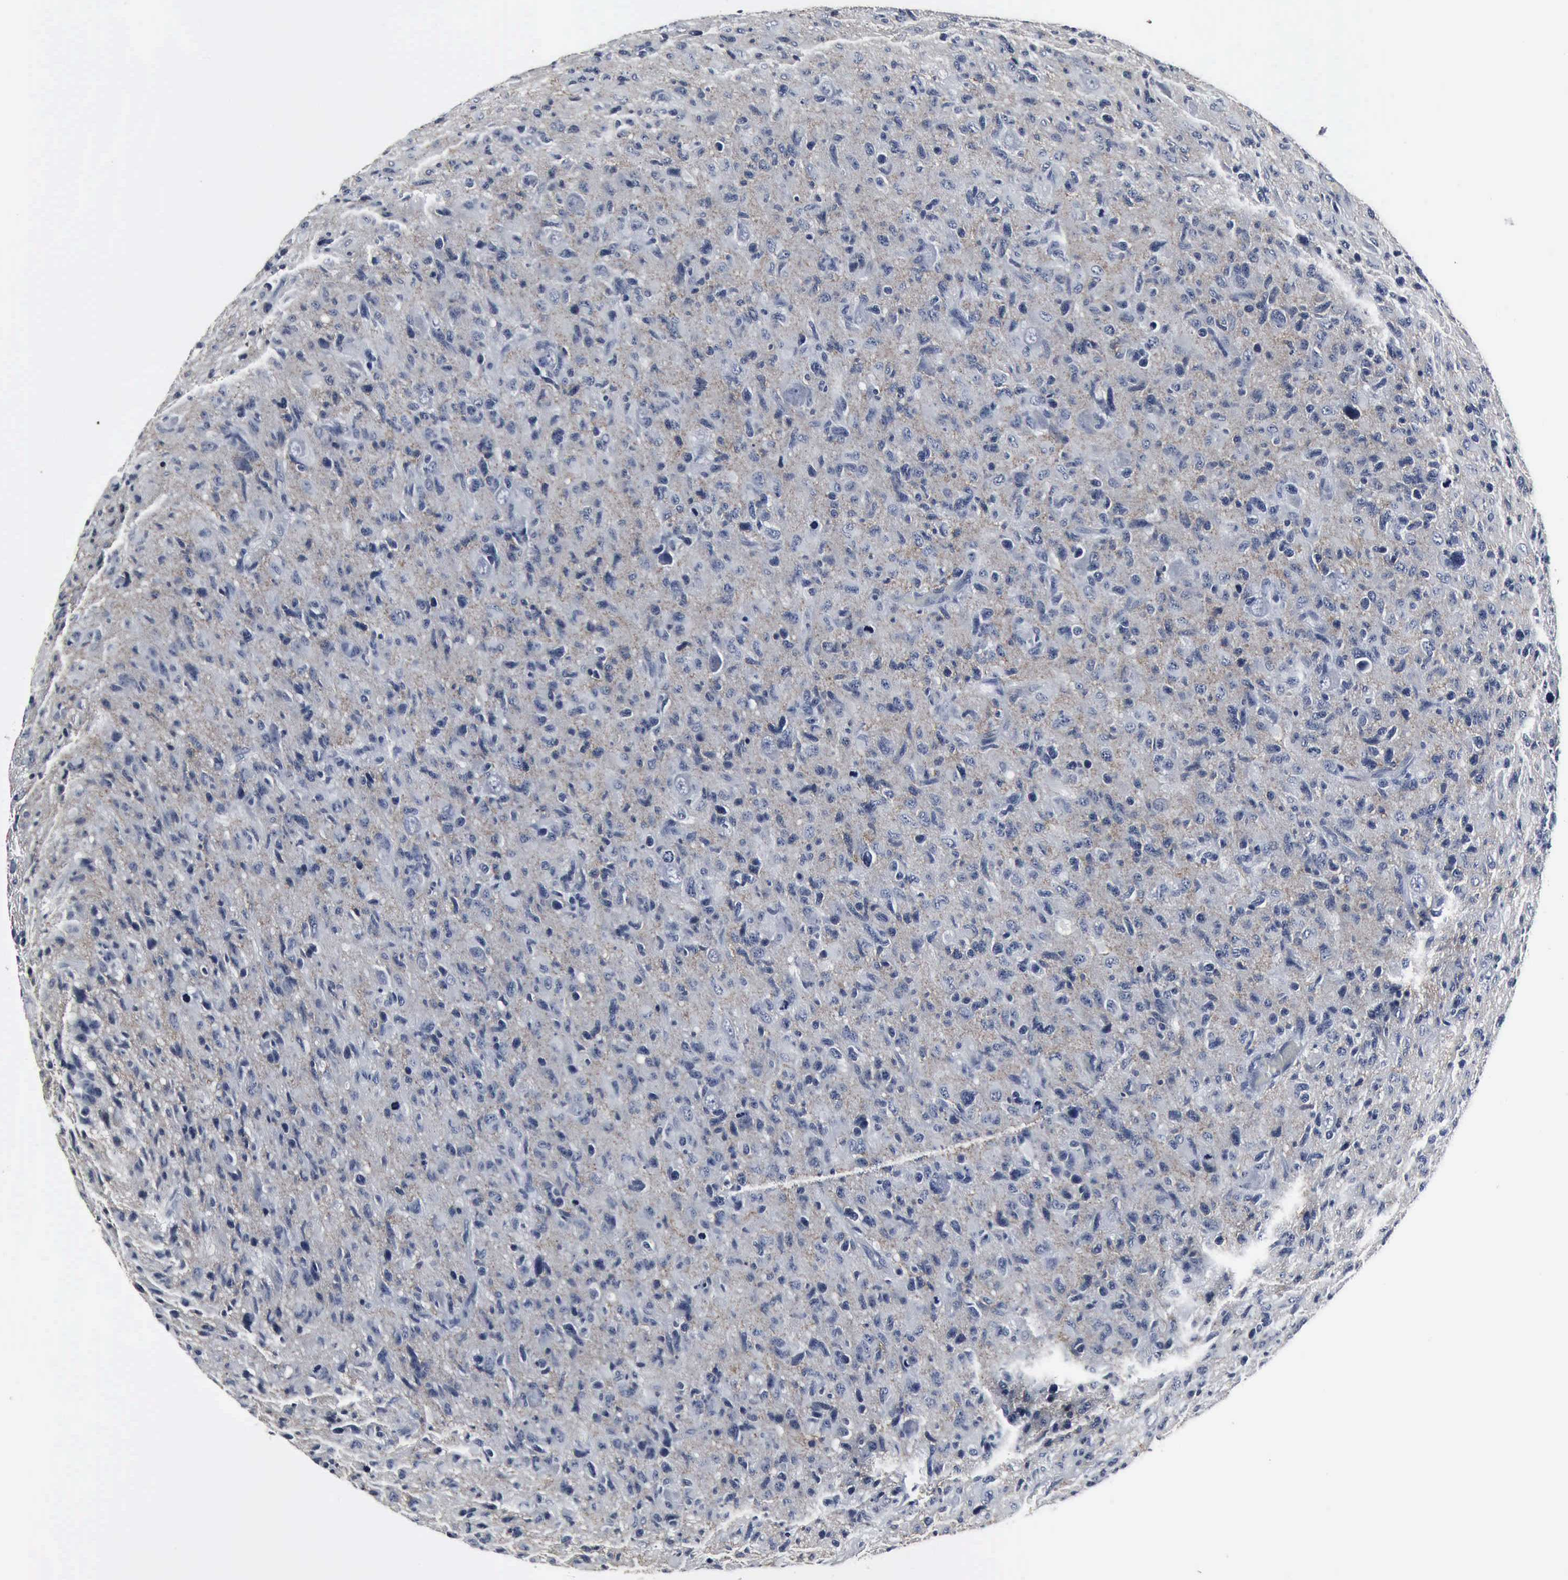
{"staining": {"intensity": "negative", "quantity": "none", "location": "none"}, "tissue": "glioma", "cell_type": "Tumor cells", "image_type": "cancer", "snomed": [{"axis": "morphology", "description": "Glioma, malignant, High grade"}, {"axis": "topography", "description": "Brain"}], "caption": "The IHC image has no significant expression in tumor cells of glioma tissue. The staining was performed using DAB to visualize the protein expression in brown, while the nuclei were stained in blue with hematoxylin (Magnification: 20x).", "gene": "SNAP25", "patient": {"sex": "female", "age": 60}}